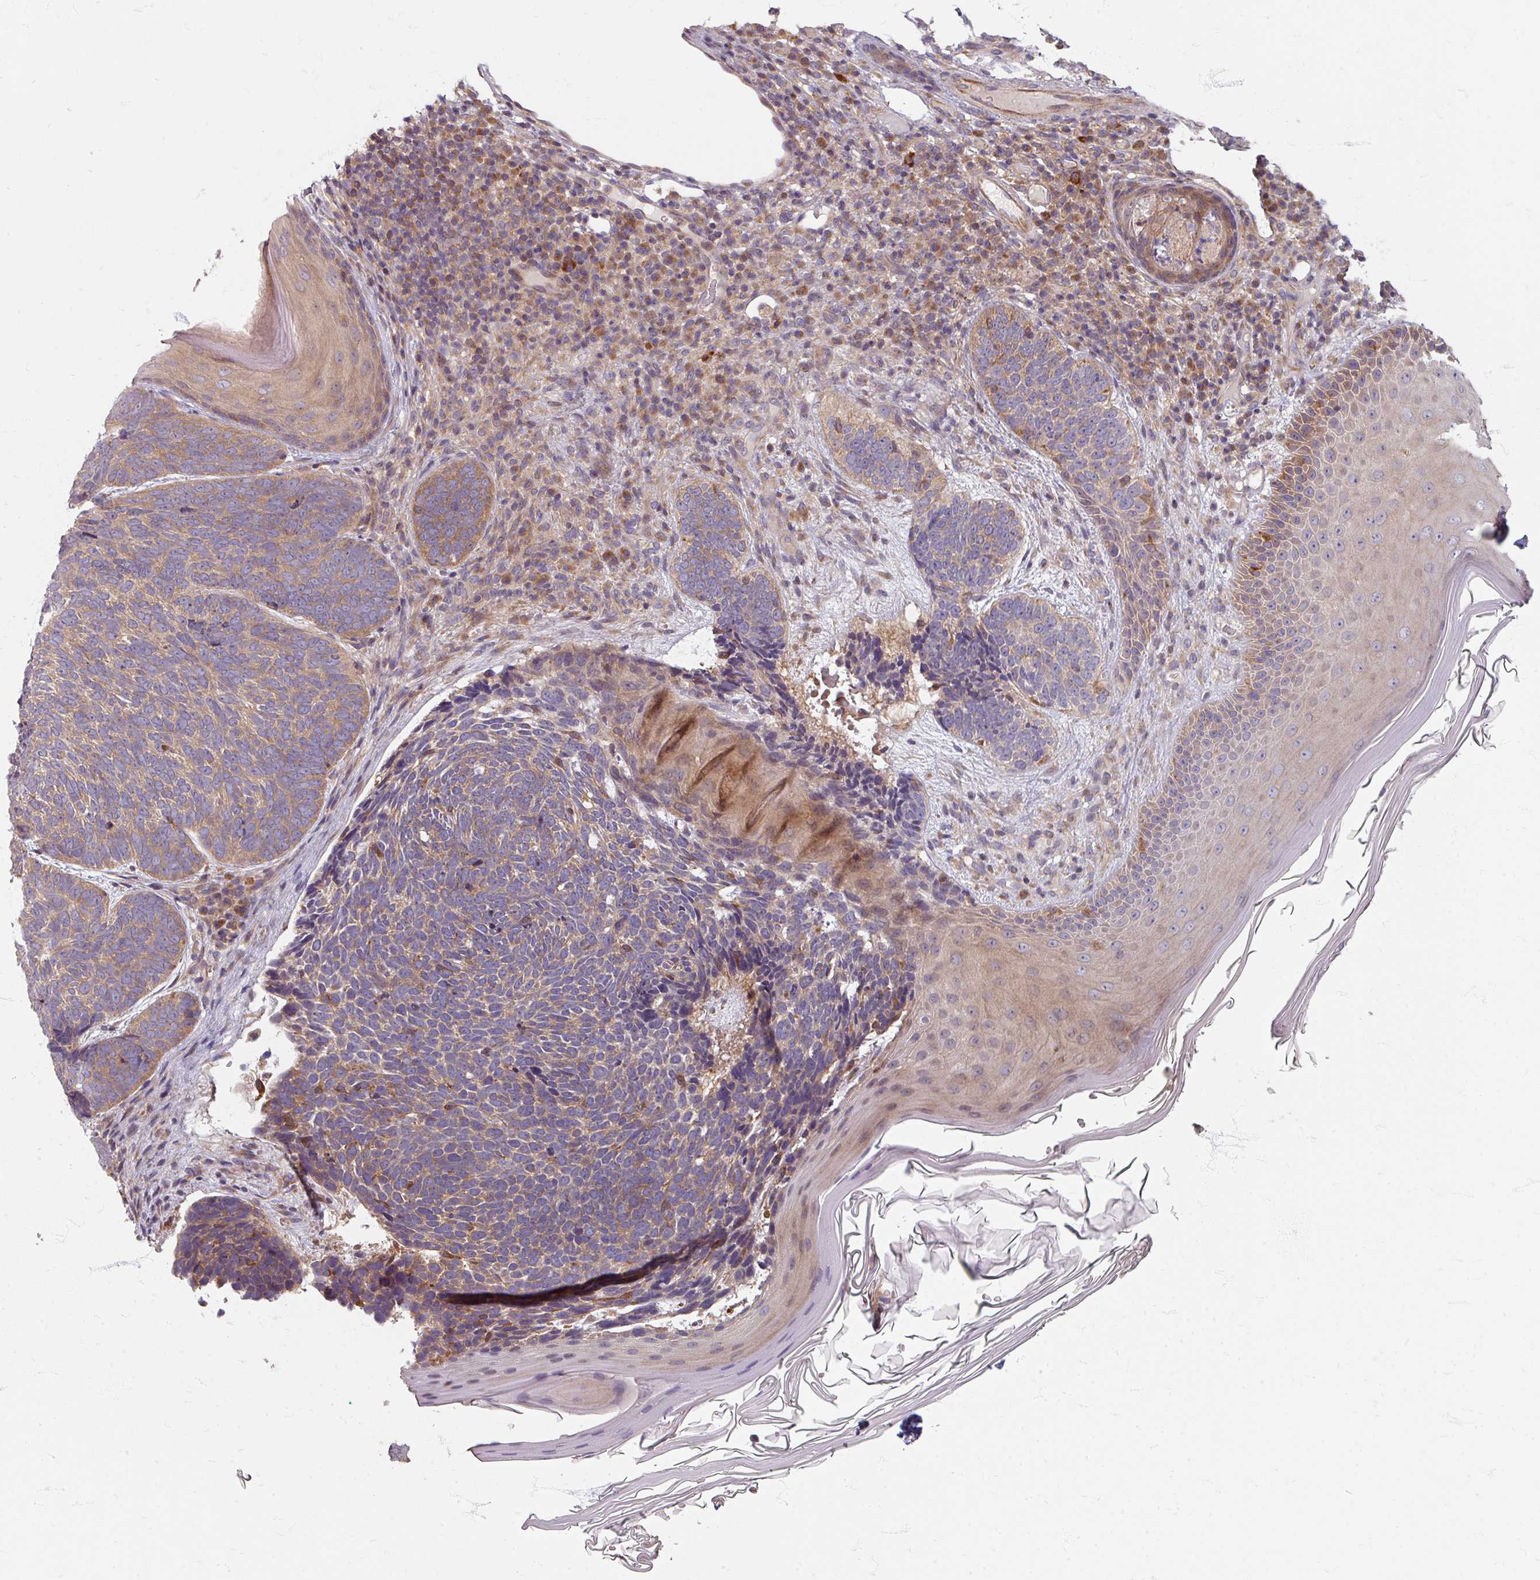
{"staining": {"intensity": "moderate", "quantity": ">75%", "location": "cytoplasmic/membranous"}, "tissue": "skin cancer", "cell_type": "Tumor cells", "image_type": "cancer", "snomed": [{"axis": "morphology", "description": "Basal cell carcinoma"}, {"axis": "topography", "description": "Skin"}], "caption": "Human basal cell carcinoma (skin) stained with a brown dye displays moderate cytoplasmic/membranous positive staining in approximately >75% of tumor cells.", "gene": "STAM", "patient": {"sex": "female", "age": 85}}